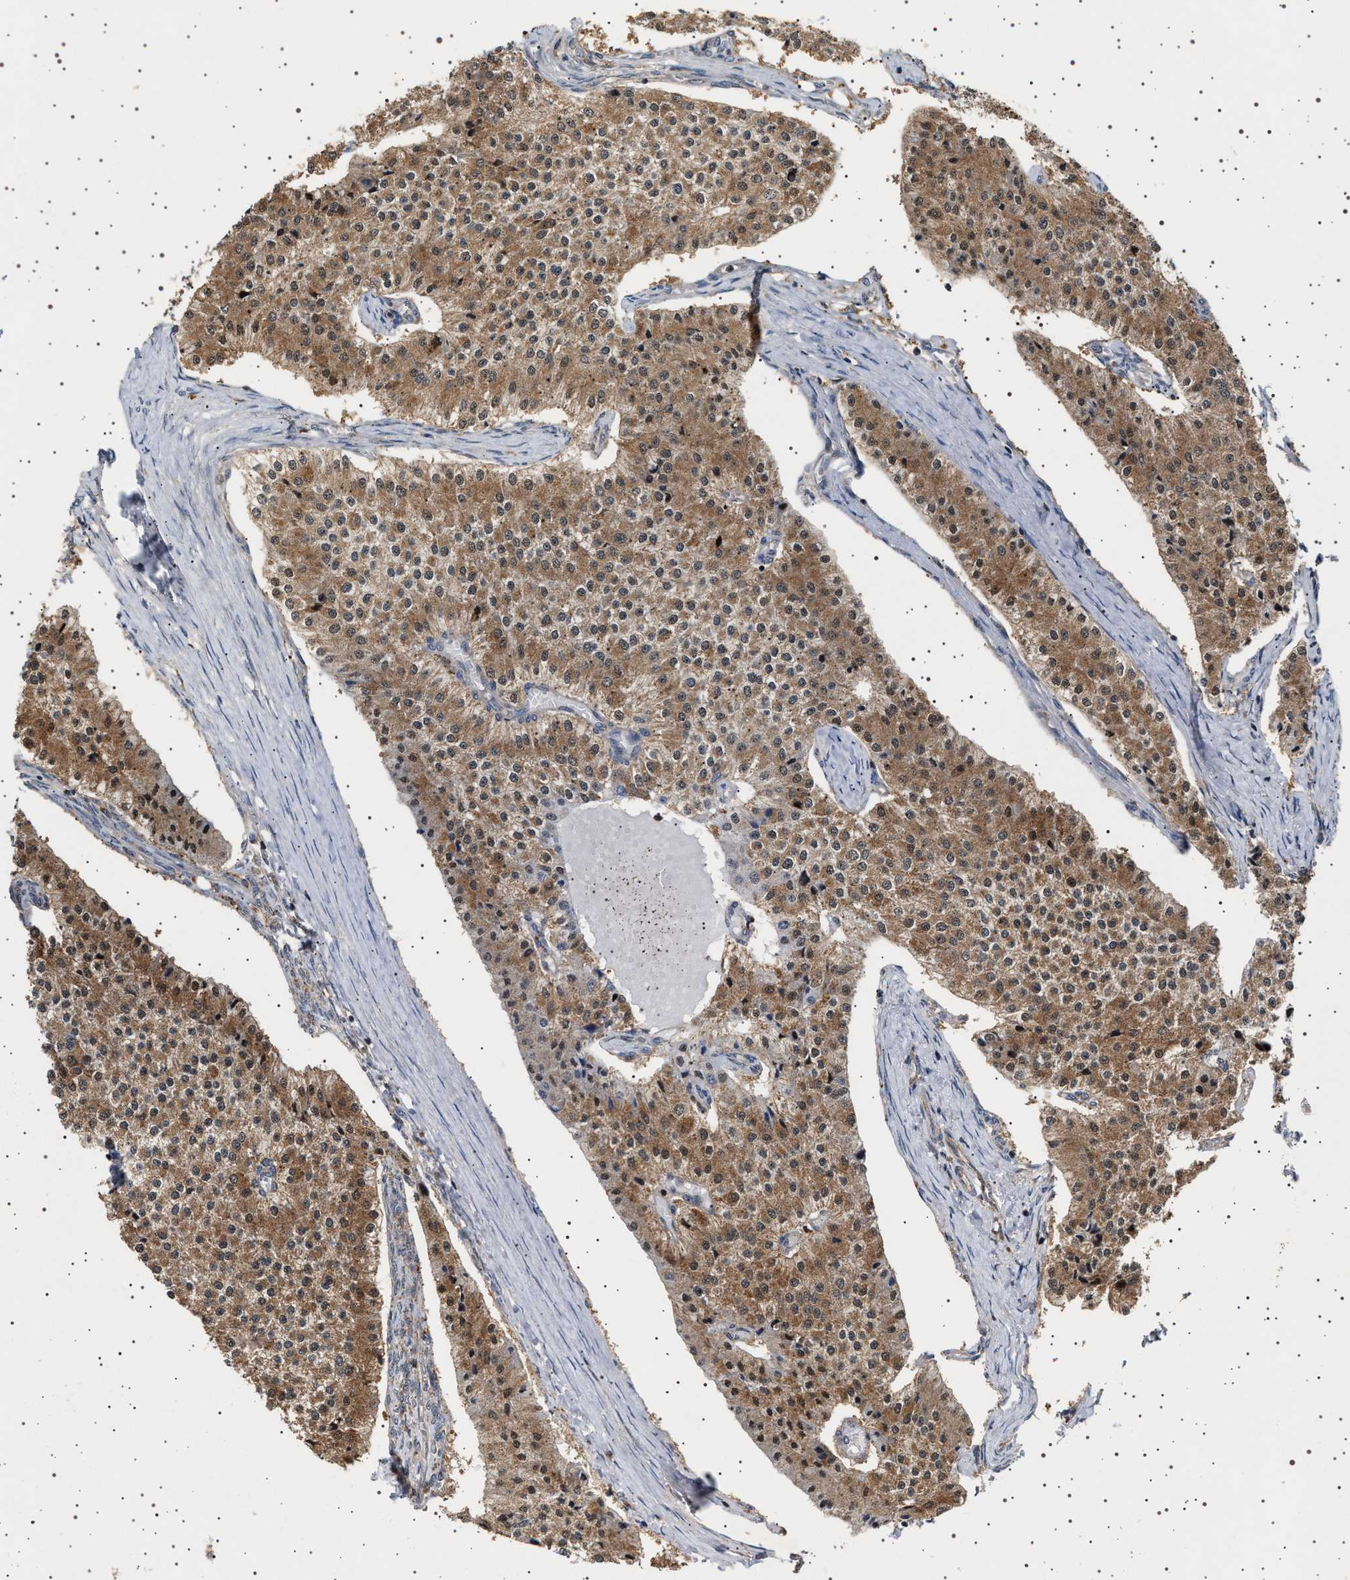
{"staining": {"intensity": "moderate", "quantity": ">75%", "location": "cytoplasmic/membranous"}, "tissue": "carcinoid", "cell_type": "Tumor cells", "image_type": "cancer", "snomed": [{"axis": "morphology", "description": "Carcinoid, malignant, NOS"}, {"axis": "topography", "description": "Colon"}], "caption": "The immunohistochemical stain highlights moderate cytoplasmic/membranous positivity in tumor cells of carcinoid (malignant) tissue.", "gene": "TRUB2", "patient": {"sex": "female", "age": 52}}